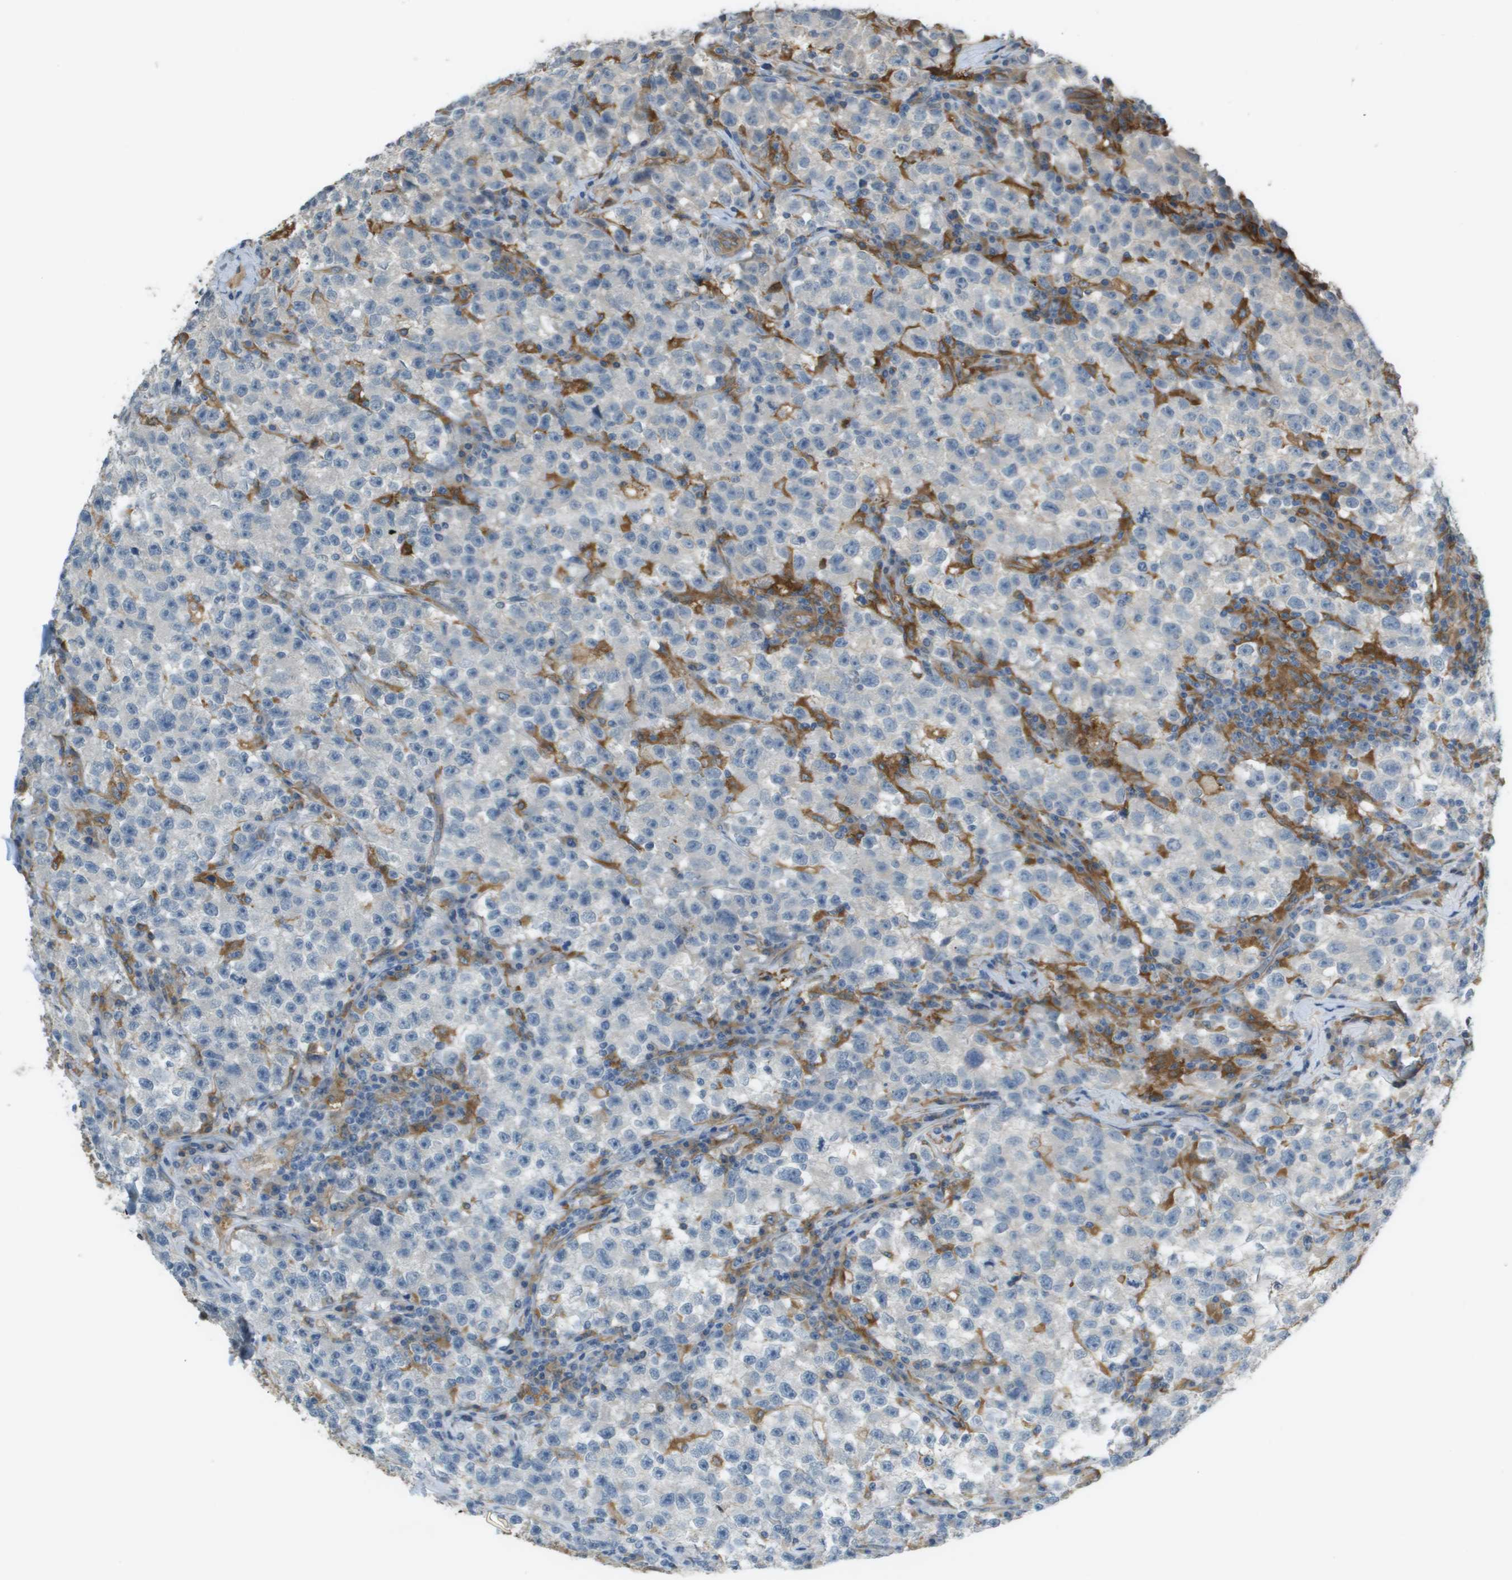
{"staining": {"intensity": "negative", "quantity": "none", "location": "none"}, "tissue": "testis cancer", "cell_type": "Tumor cells", "image_type": "cancer", "snomed": [{"axis": "morphology", "description": "Seminoma, NOS"}, {"axis": "topography", "description": "Testis"}], "caption": "IHC of human seminoma (testis) displays no staining in tumor cells. The staining is performed using DAB brown chromogen with nuclei counter-stained in using hematoxylin.", "gene": "CORO1B", "patient": {"sex": "male", "age": 22}}